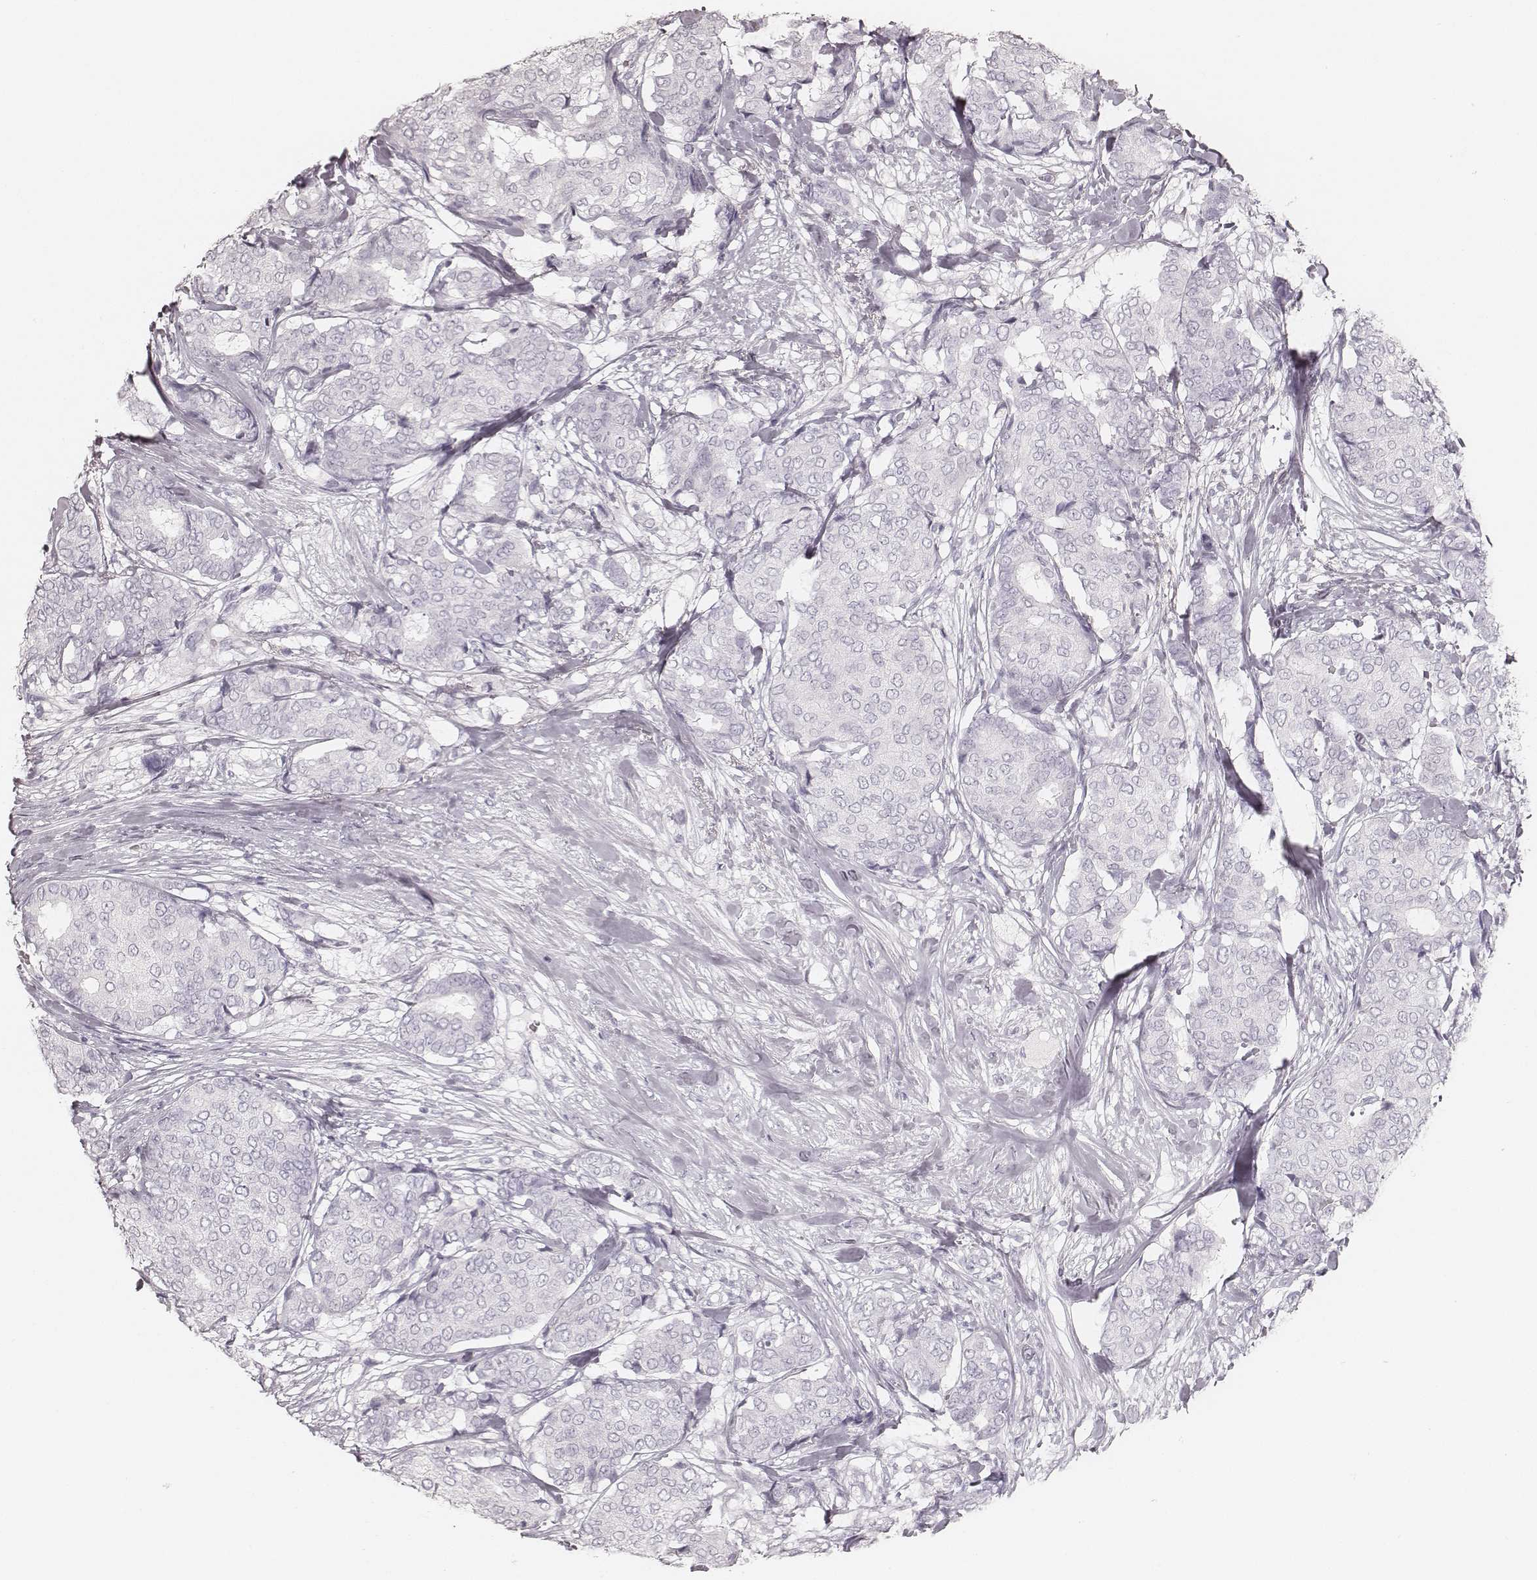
{"staining": {"intensity": "negative", "quantity": "none", "location": "none"}, "tissue": "breast cancer", "cell_type": "Tumor cells", "image_type": "cancer", "snomed": [{"axis": "morphology", "description": "Duct carcinoma"}, {"axis": "topography", "description": "Breast"}], "caption": "Immunohistochemistry of infiltrating ductal carcinoma (breast) reveals no positivity in tumor cells.", "gene": "KRT82", "patient": {"sex": "female", "age": 75}}